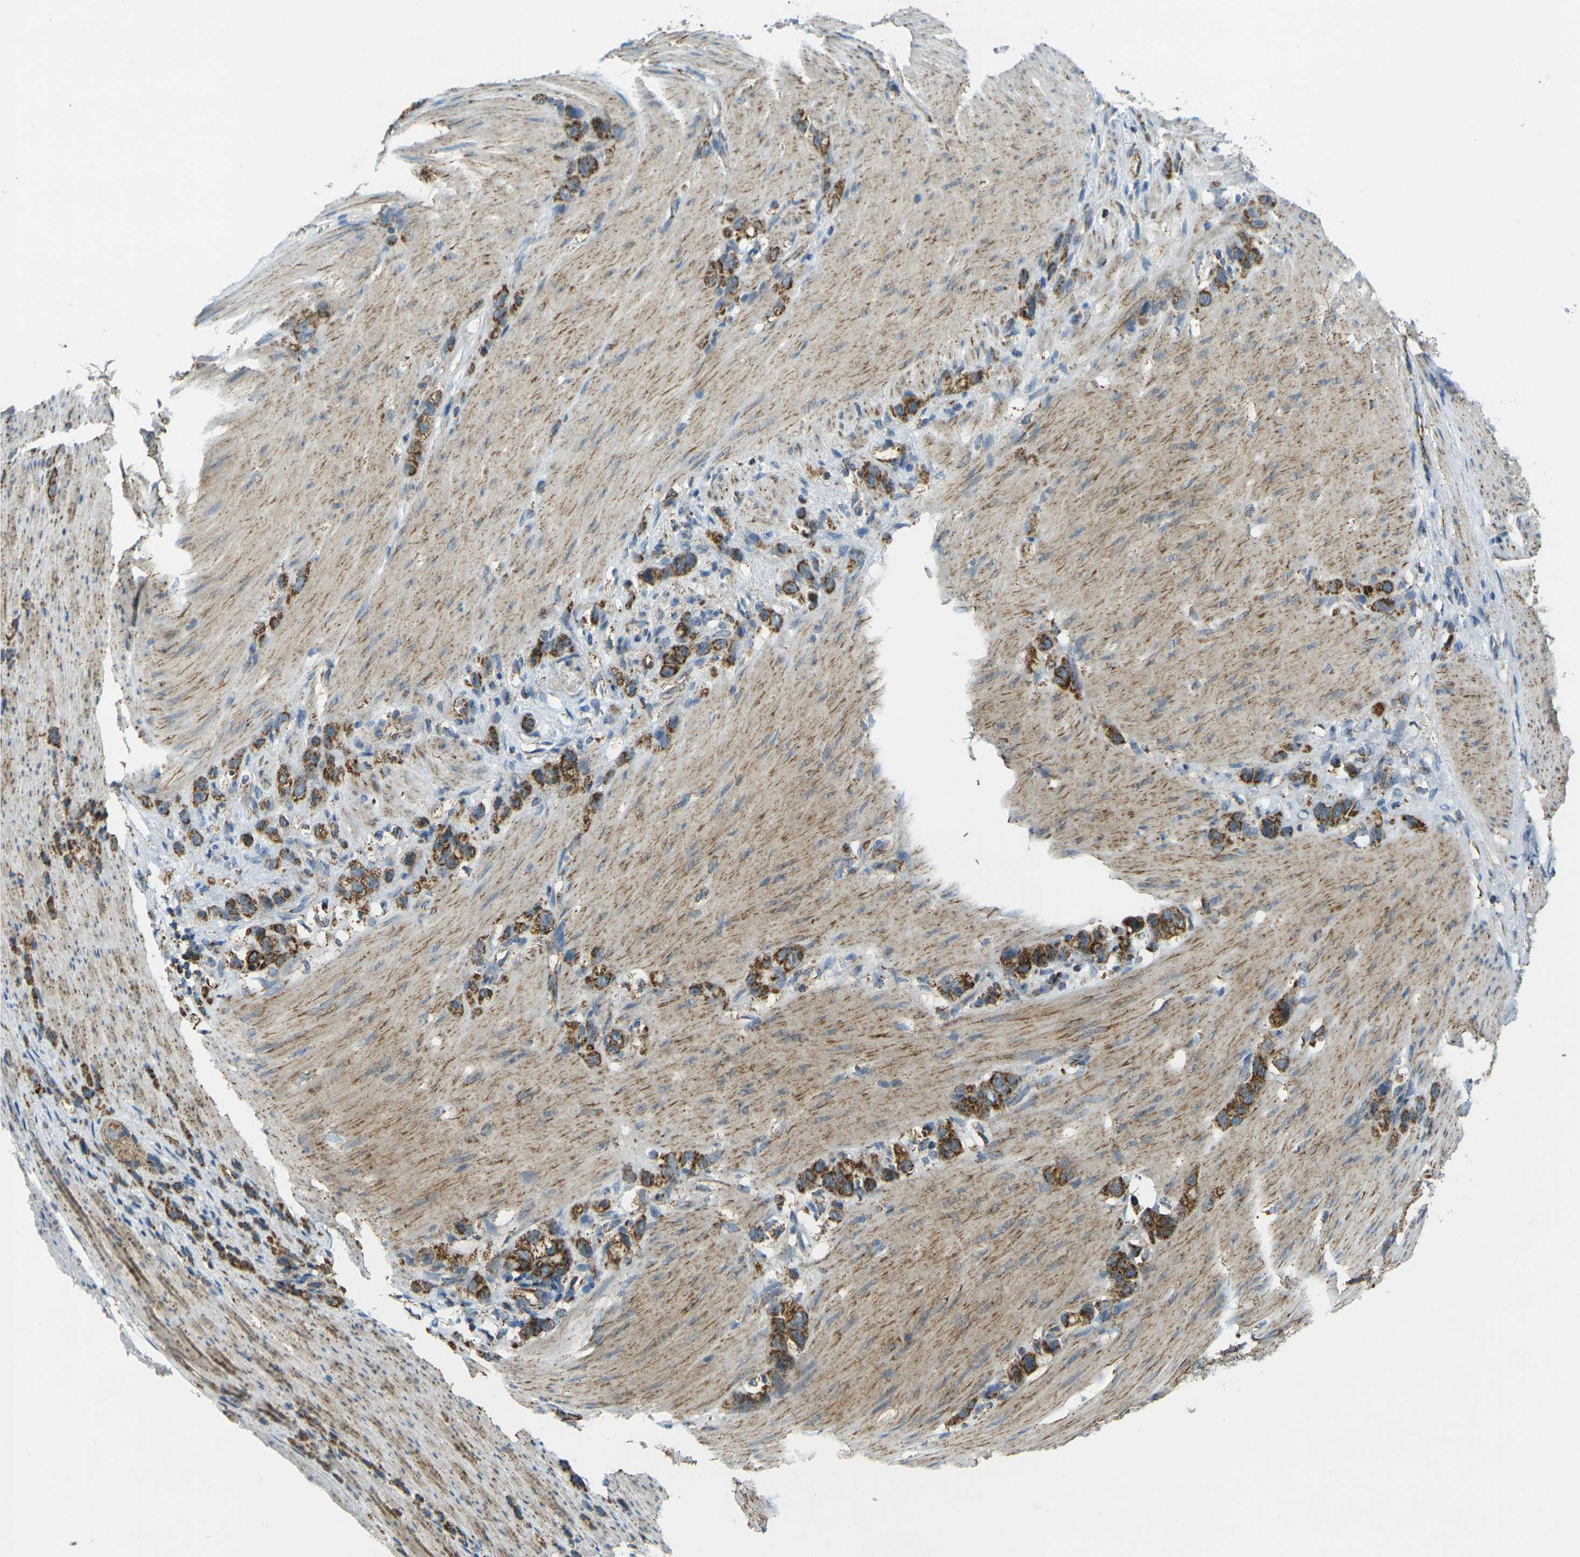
{"staining": {"intensity": "strong", "quantity": ">75%", "location": "cytoplasmic/membranous"}, "tissue": "stomach cancer", "cell_type": "Tumor cells", "image_type": "cancer", "snomed": [{"axis": "morphology", "description": "Normal tissue, NOS"}, {"axis": "morphology", "description": "Adenocarcinoma, NOS"}, {"axis": "morphology", "description": "Adenocarcinoma, High grade"}, {"axis": "topography", "description": "Stomach, upper"}, {"axis": "topography", "description": "Stomach"}], "caption": "A brown stain labels strong cytoplasmic/membranous staining of a protein in adenocarcinoma (stomach) tumor cells. (brown staining indicates protein expression, while blue staining denotes nuclei).", "gene": "IGF1R", "patient": {"sex": "female", "age": 65}}